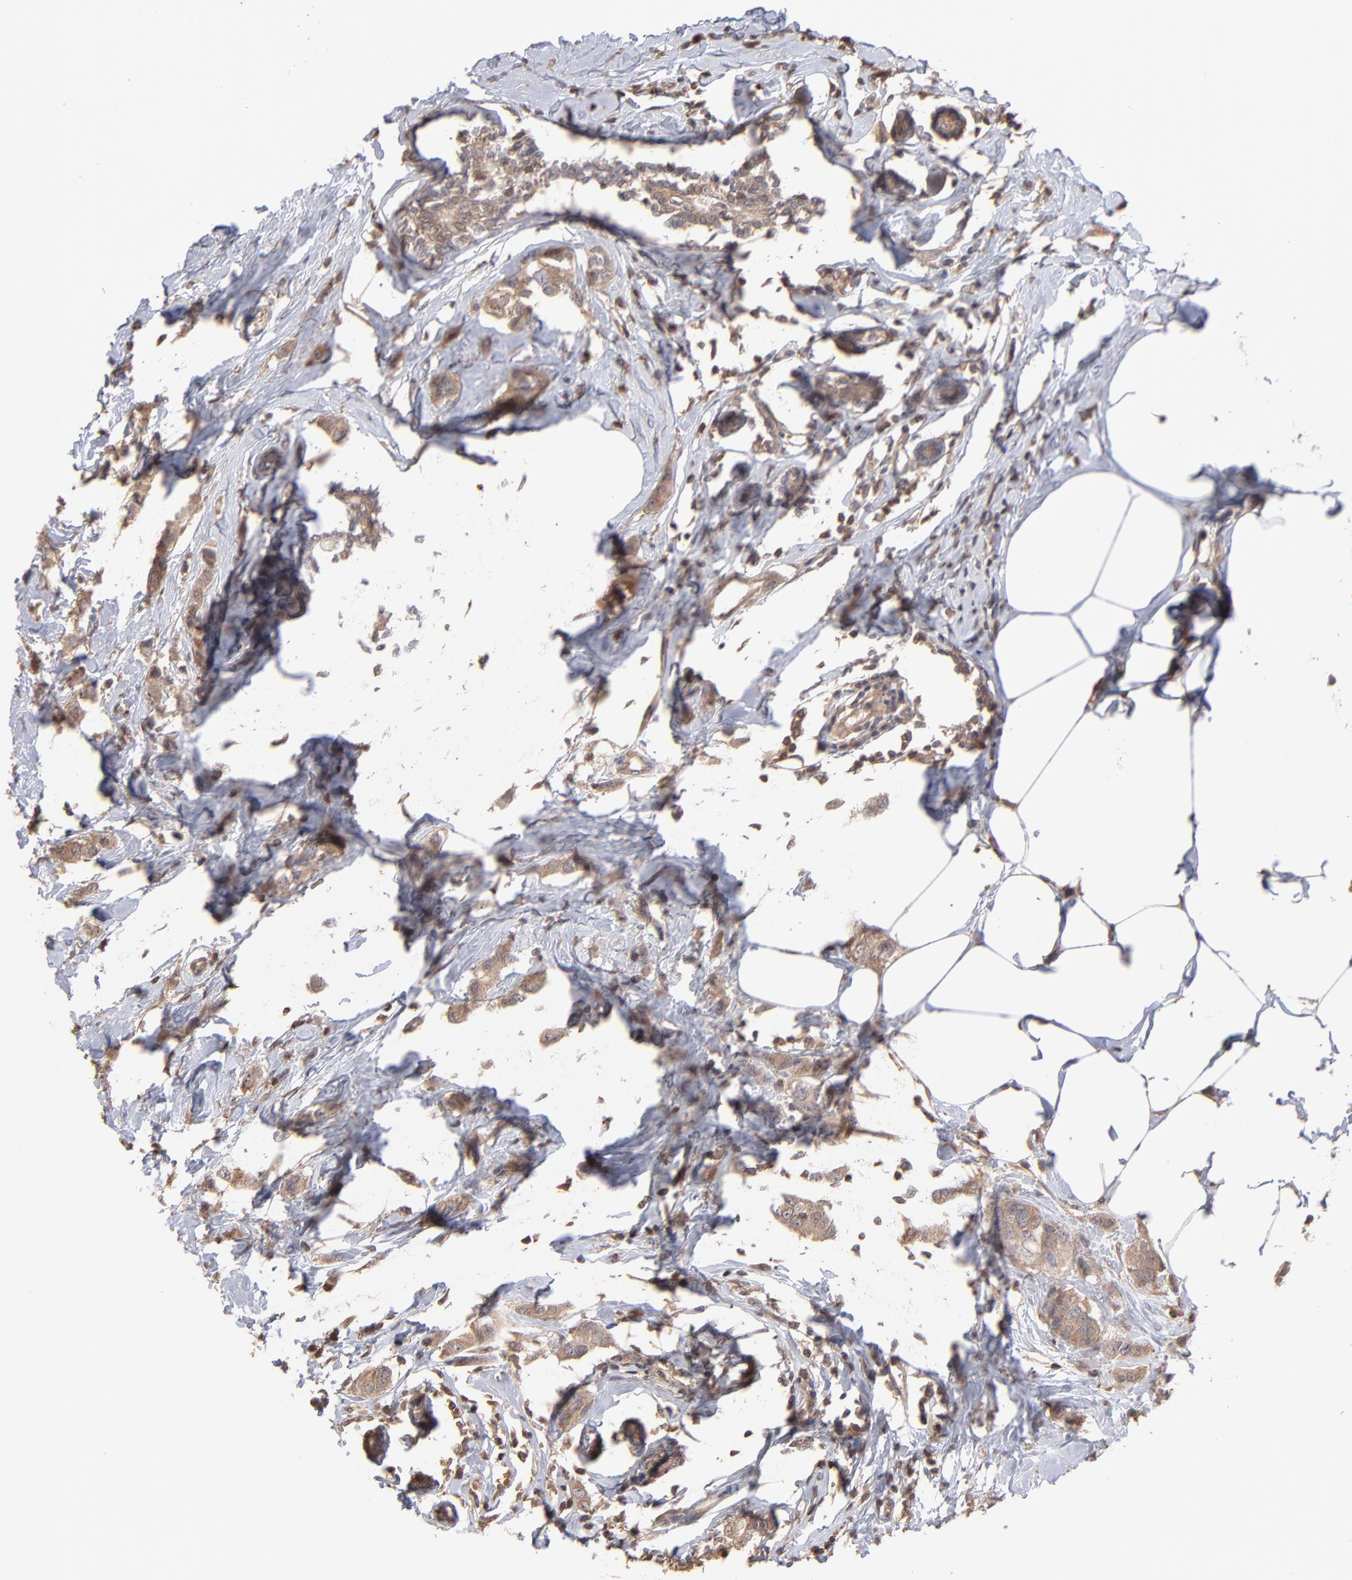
{"staining": {"intensity": "strong", "quantity": ">75%", "location": "cytoplasmic/membranous"}, "tissue": "breast cancer", "cell_type": "Tumor cells", "image_type": "cancer", "snomed": [{"axis": "morphology", "description": "Normal tissue, NOS"}, {"axis": "morphology", "description": "Duct carcinoma"}, {"axis": "topography", "description": "Breast"}], "caption": "Brown immunohistochemical staining in breast cancer exhibits strong cytoplasmic/membranous expression in about >75% of tumor cells. Immunohistochemistry stains the protein in brown and the nuclei are stained blue.", "gene": "MAP2K2", "patient": {"sex": "female", "age": 50}}